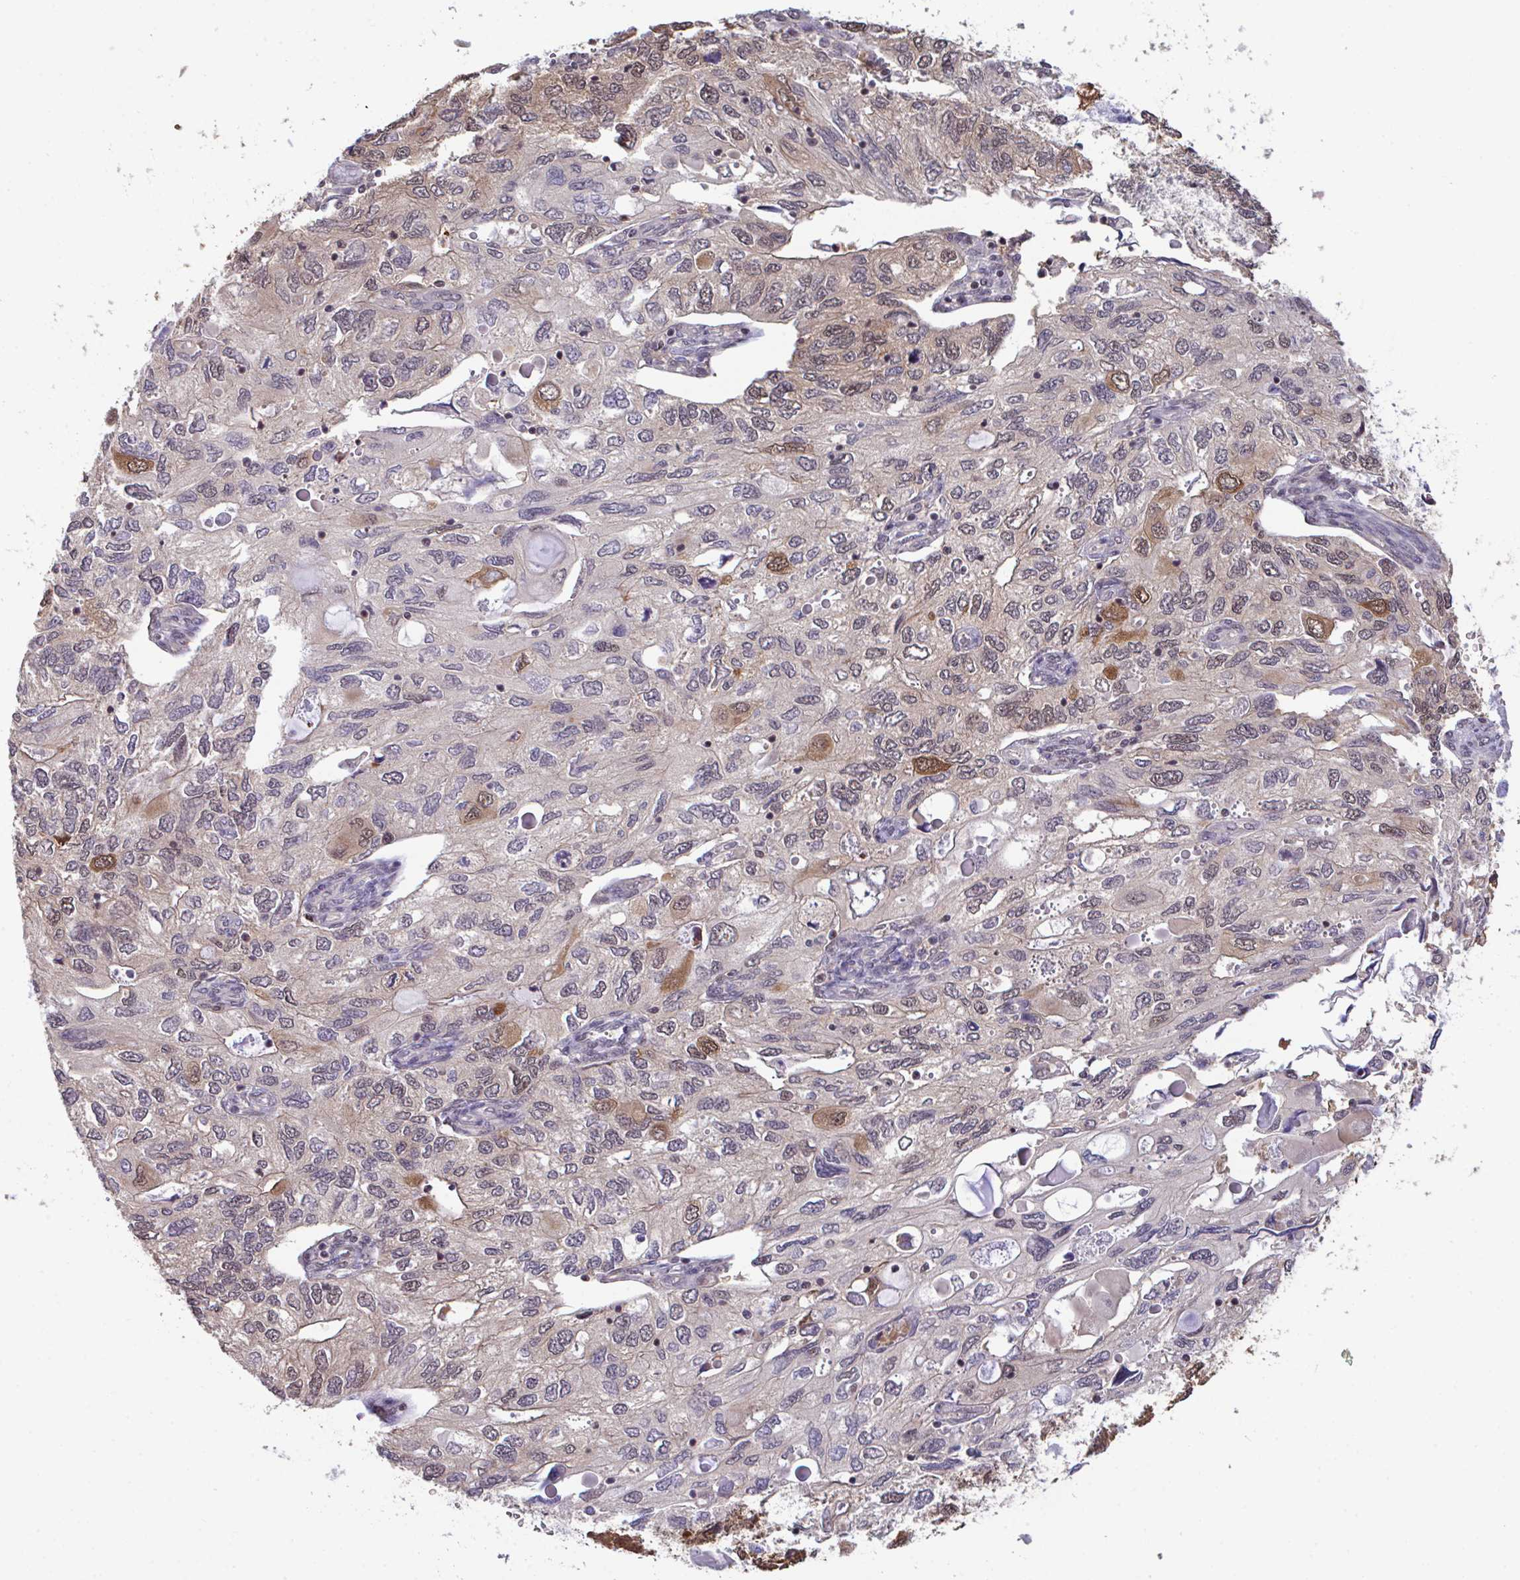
{"staining": {"intensity": "moderate", "quantity": "25%-75%", "location": "cytoplasmic/membranous,nuclear"}, "tissue": "endometrial cancer", "cell_type": "Tumor cells", "image_type": "cancer", "snomed": [{"axis": "morphology", "description": "Carcinoma, NOS"}, {"axis": "topography", "description": "Uterus"}], "caption": "Carcinoma (endometrial) was stained to show a protein in brown. There is medium levels of moderate cytoplasmic/membranous and nuclear staining in about 25%-75% of tumor cells.", "gene": "OR6K3", "patient": {"sex": "female", "age": 76}}